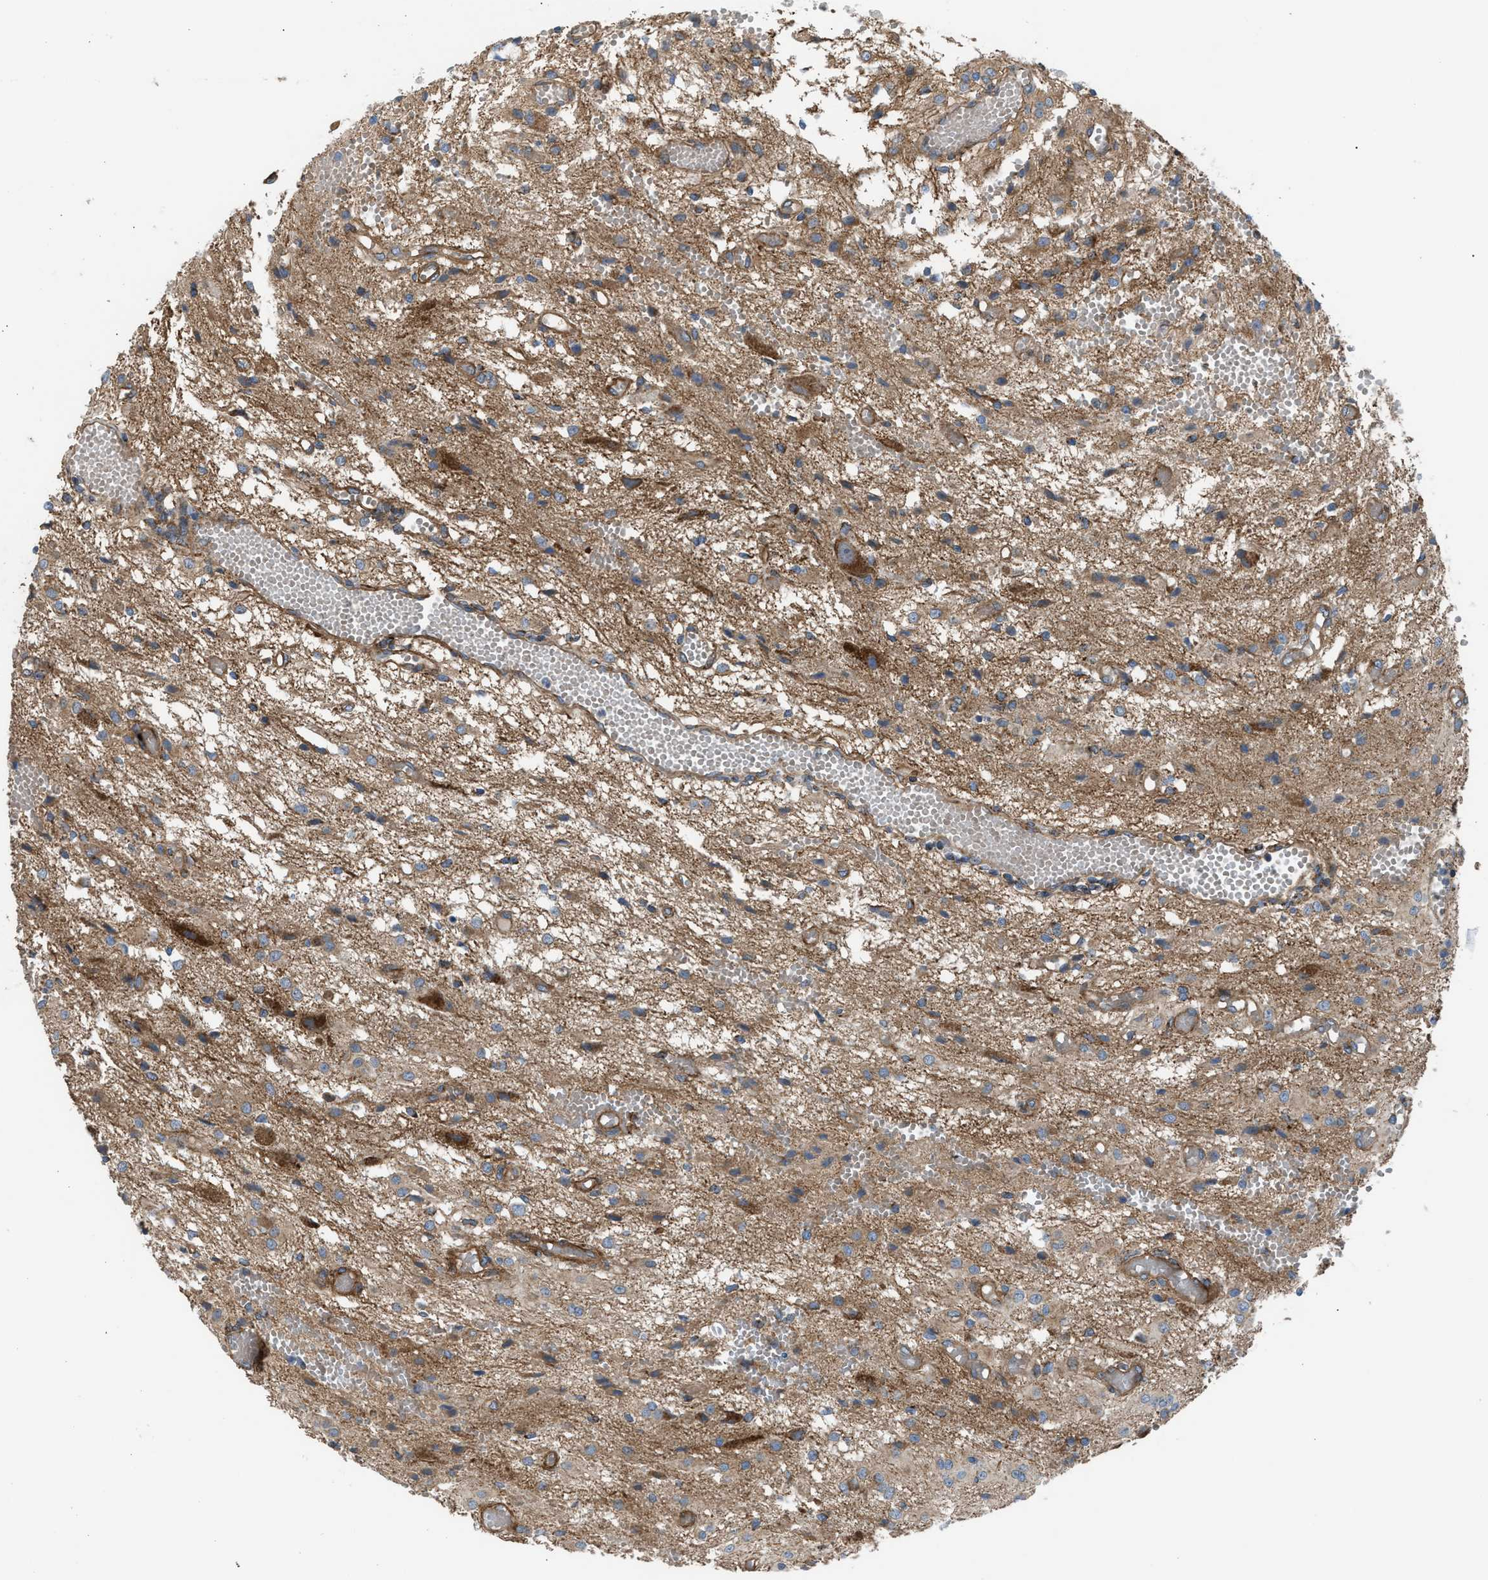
{"staining": {"intensity": "weak", "quantity": ">75%", "location": "cytoplasmic/membranous"}, "tissue": "glioma", "cell_type": "Tumor cells", "image_type": "cancer", "snomed": [{"axis": "morphology", "description": "Glioma, malignant, High grade"}, {"axis": "topography", "description": "Brain"}], "caption": "Glioma stained with a protein marker displays weak staining in tumor cells.", "gene": "SLC10A3", "patient": {"sex": "female", "age": 59}}